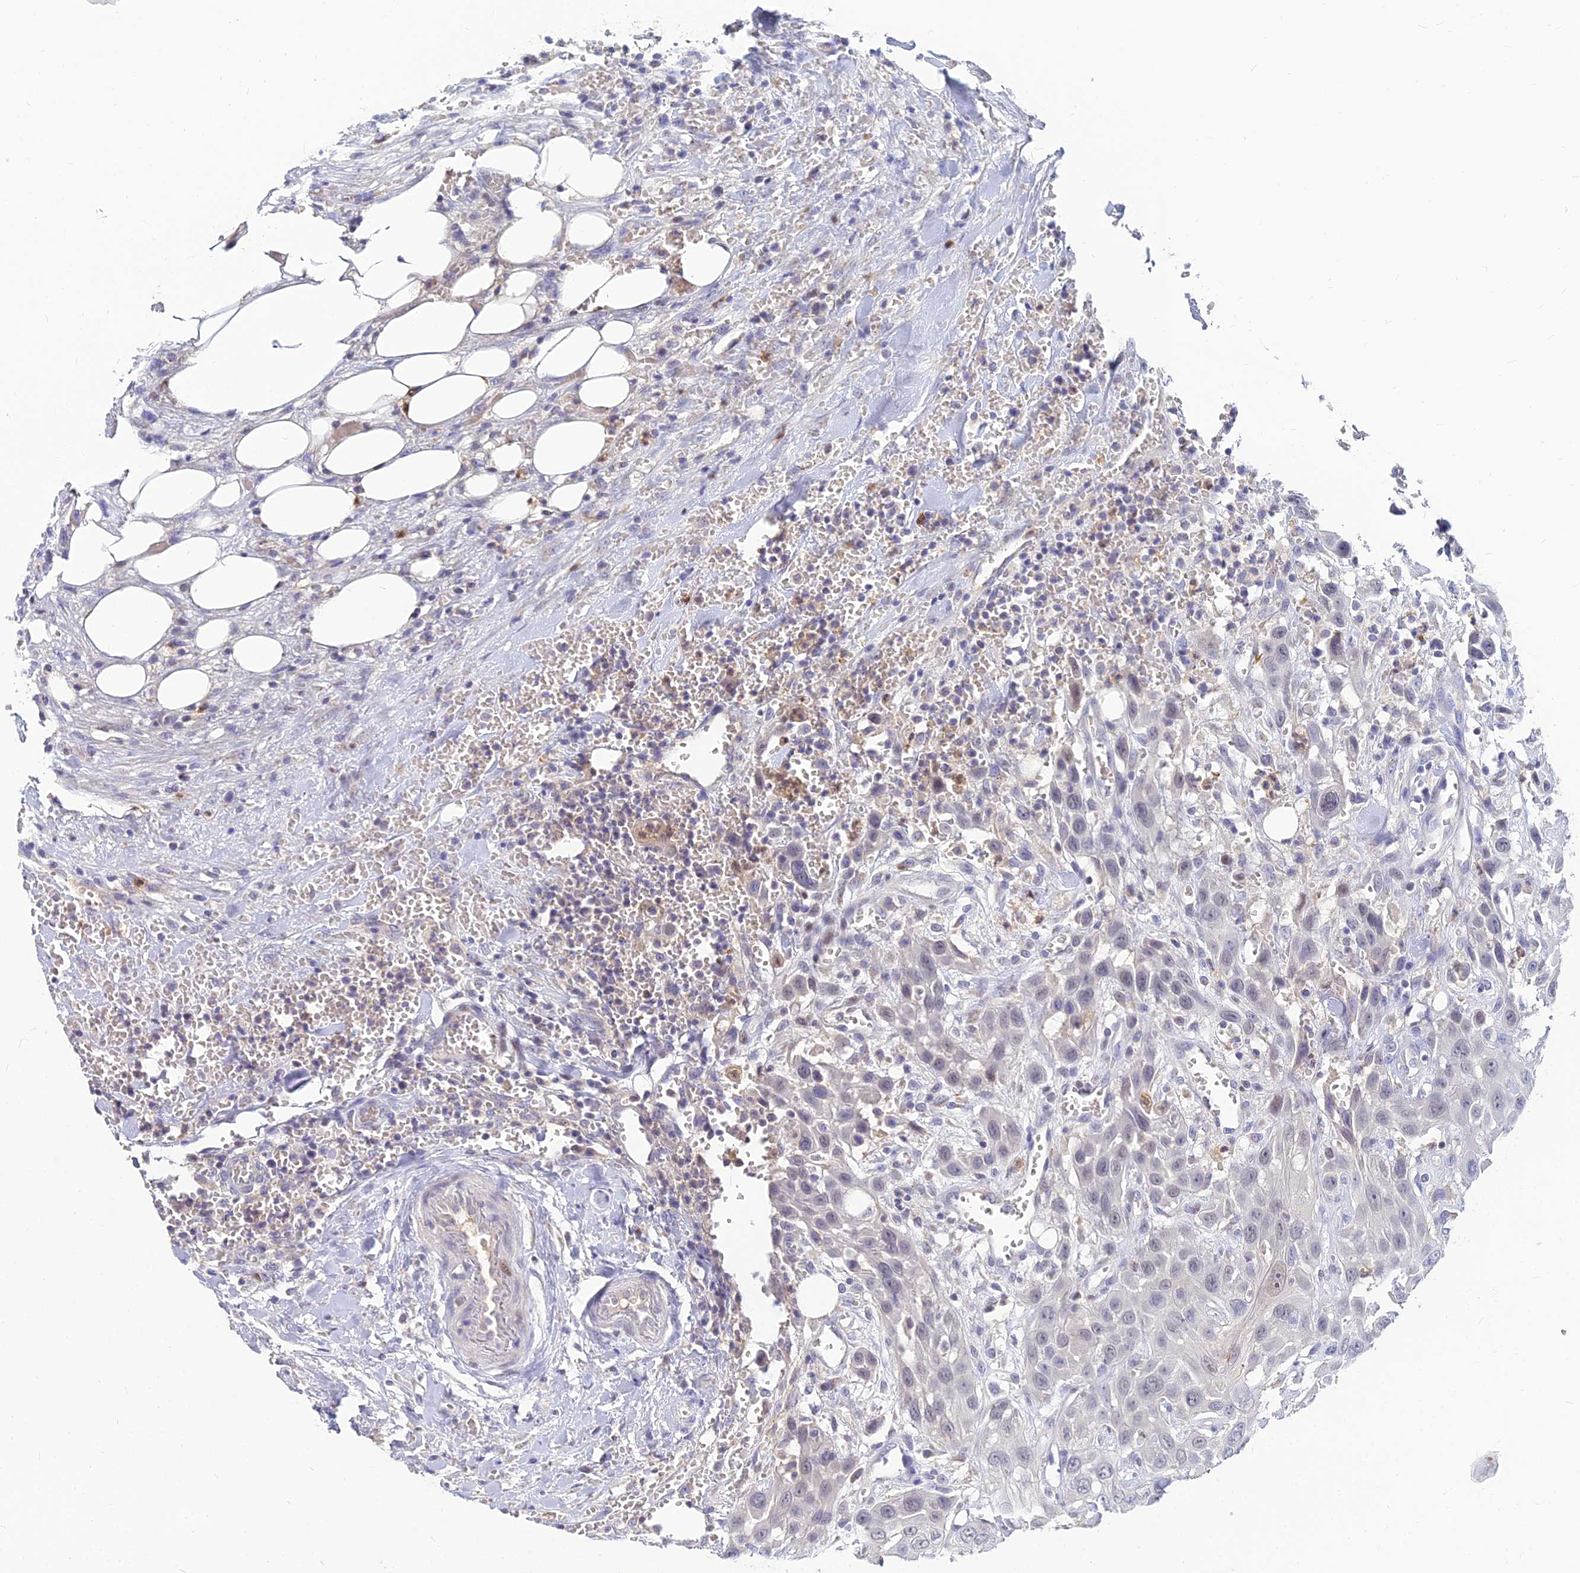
{"staining": {"intensity": "negative", "quantity": "none", "location": "none"}, "tissue": "head and neck cancer", "cell_type": "Tumor cells", "image_type": "cancer", "snomed": [{"axis": "morphology", "description": "Squamous cell carcinoma, NOS"}, {"axis": "topography", "description": "Head-Neck"}], "caption": "The micrograph reveals no significant positivity in tumor cells of squamous cell carcinoma (head and neck). (Stains: DAB immunohistochemistry (IHC) with hematoxylin counter stain, Microscopy: brightfield microscopy at high magnification).", "gene": "GOLGA6D", "patient": {"sex": "male", "age": 81}}